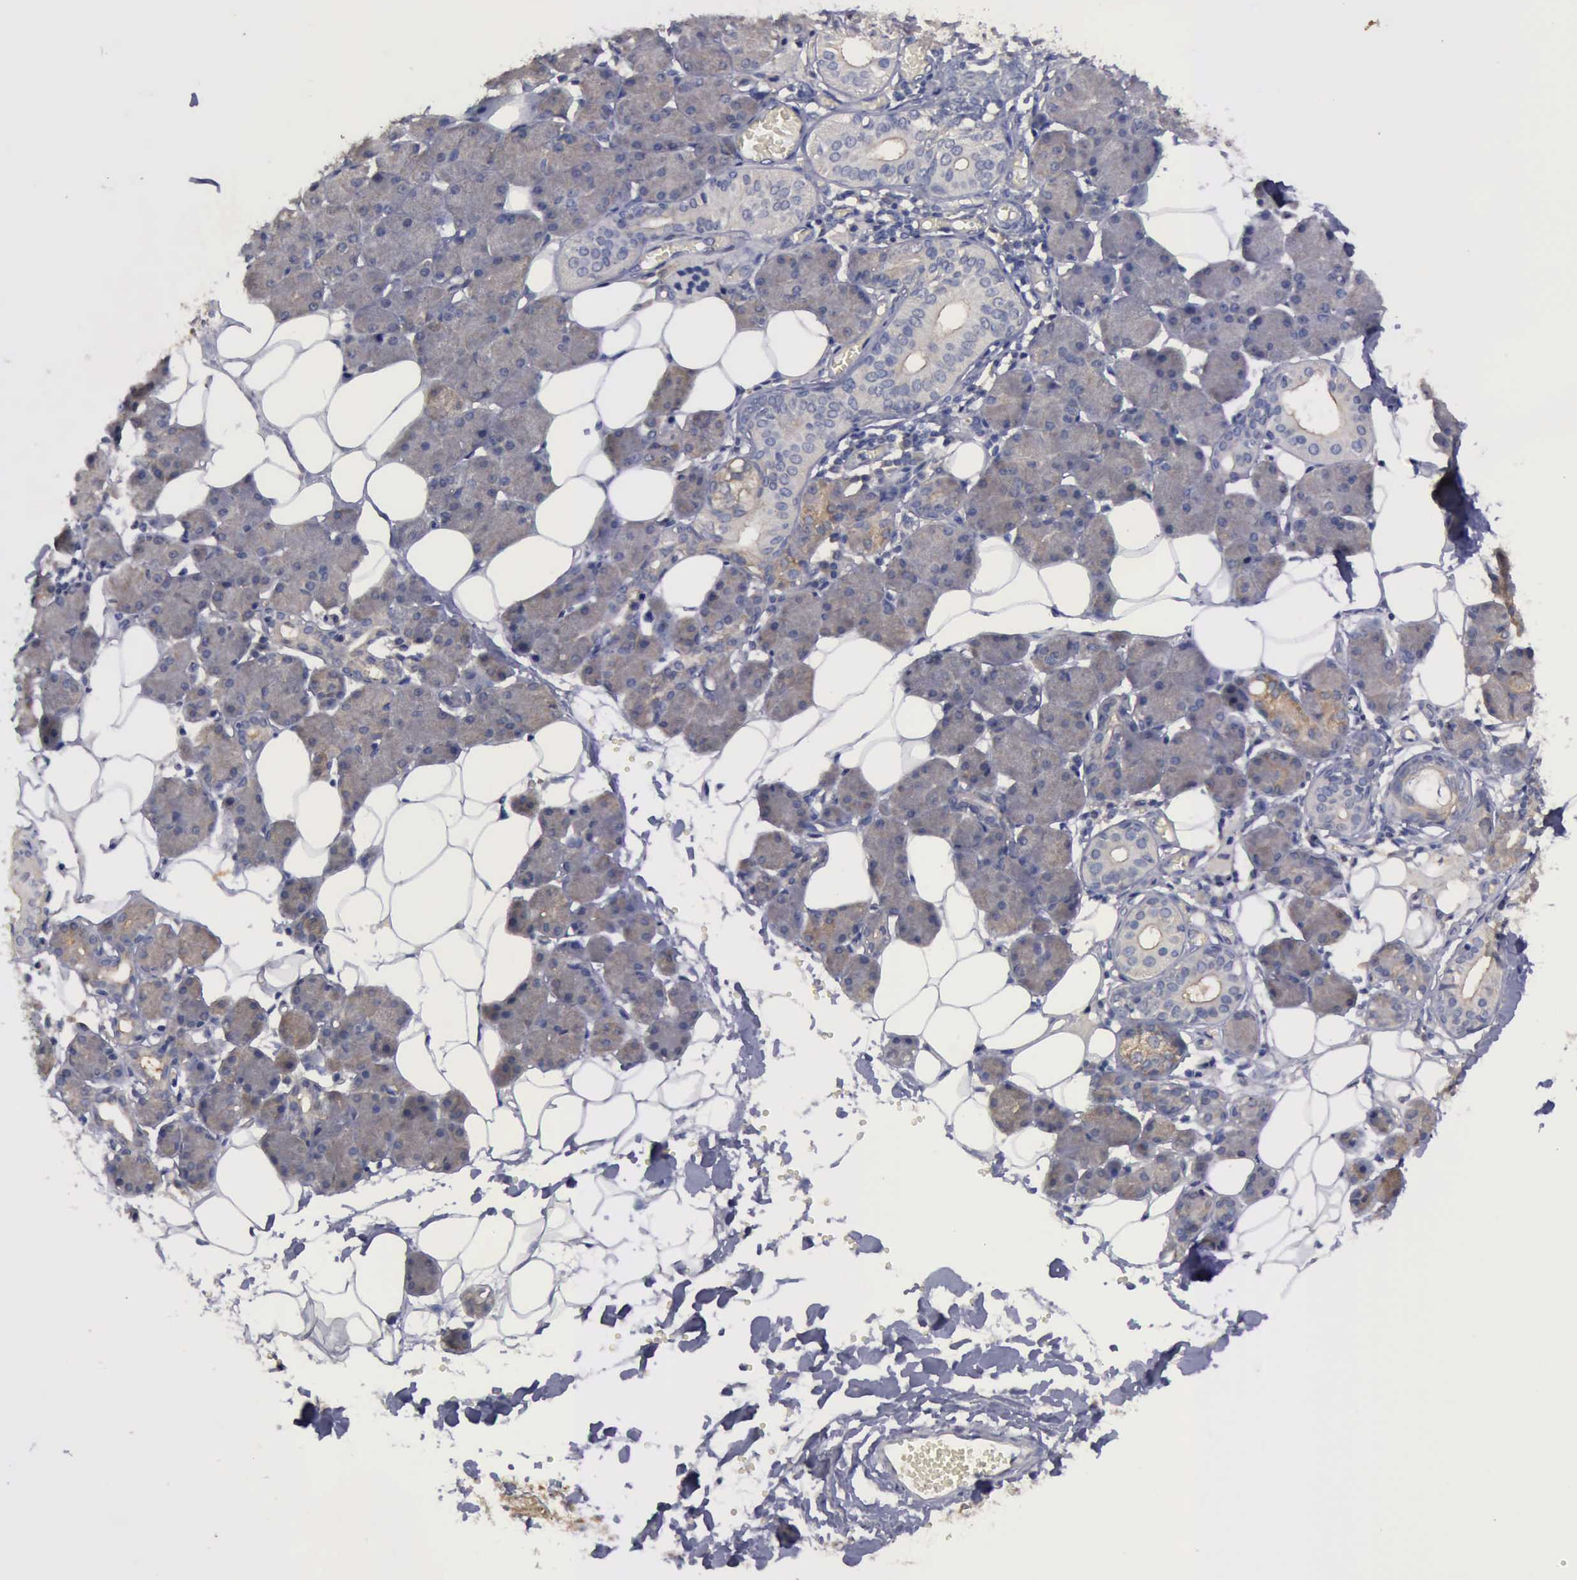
{"staining": {"intensity": "weak", "quantity": ">75%", "location": "cytoplasmic/membranous"}, "tissue": "salivary gland", "cell_type": "Glandular cells", "image_type": "normal", "snomed": [{"axis": "morphology", "description": "Normal tissue, NOS"}, {"axis": "morphology", "description": "Adenoma, NOS"}, {"axis": "topography", "description": "Salivary gland"}], "caption": "IHC of unremarkable human salivary gland exhibits low levels of weak cytoplasmic/membranous staining in about >75% of glandular cells. The protein is shown in brown color, while the nuclei are stained blue.", "gene": "PHKA1", "patient": {"sex": "female", "age": 32}}